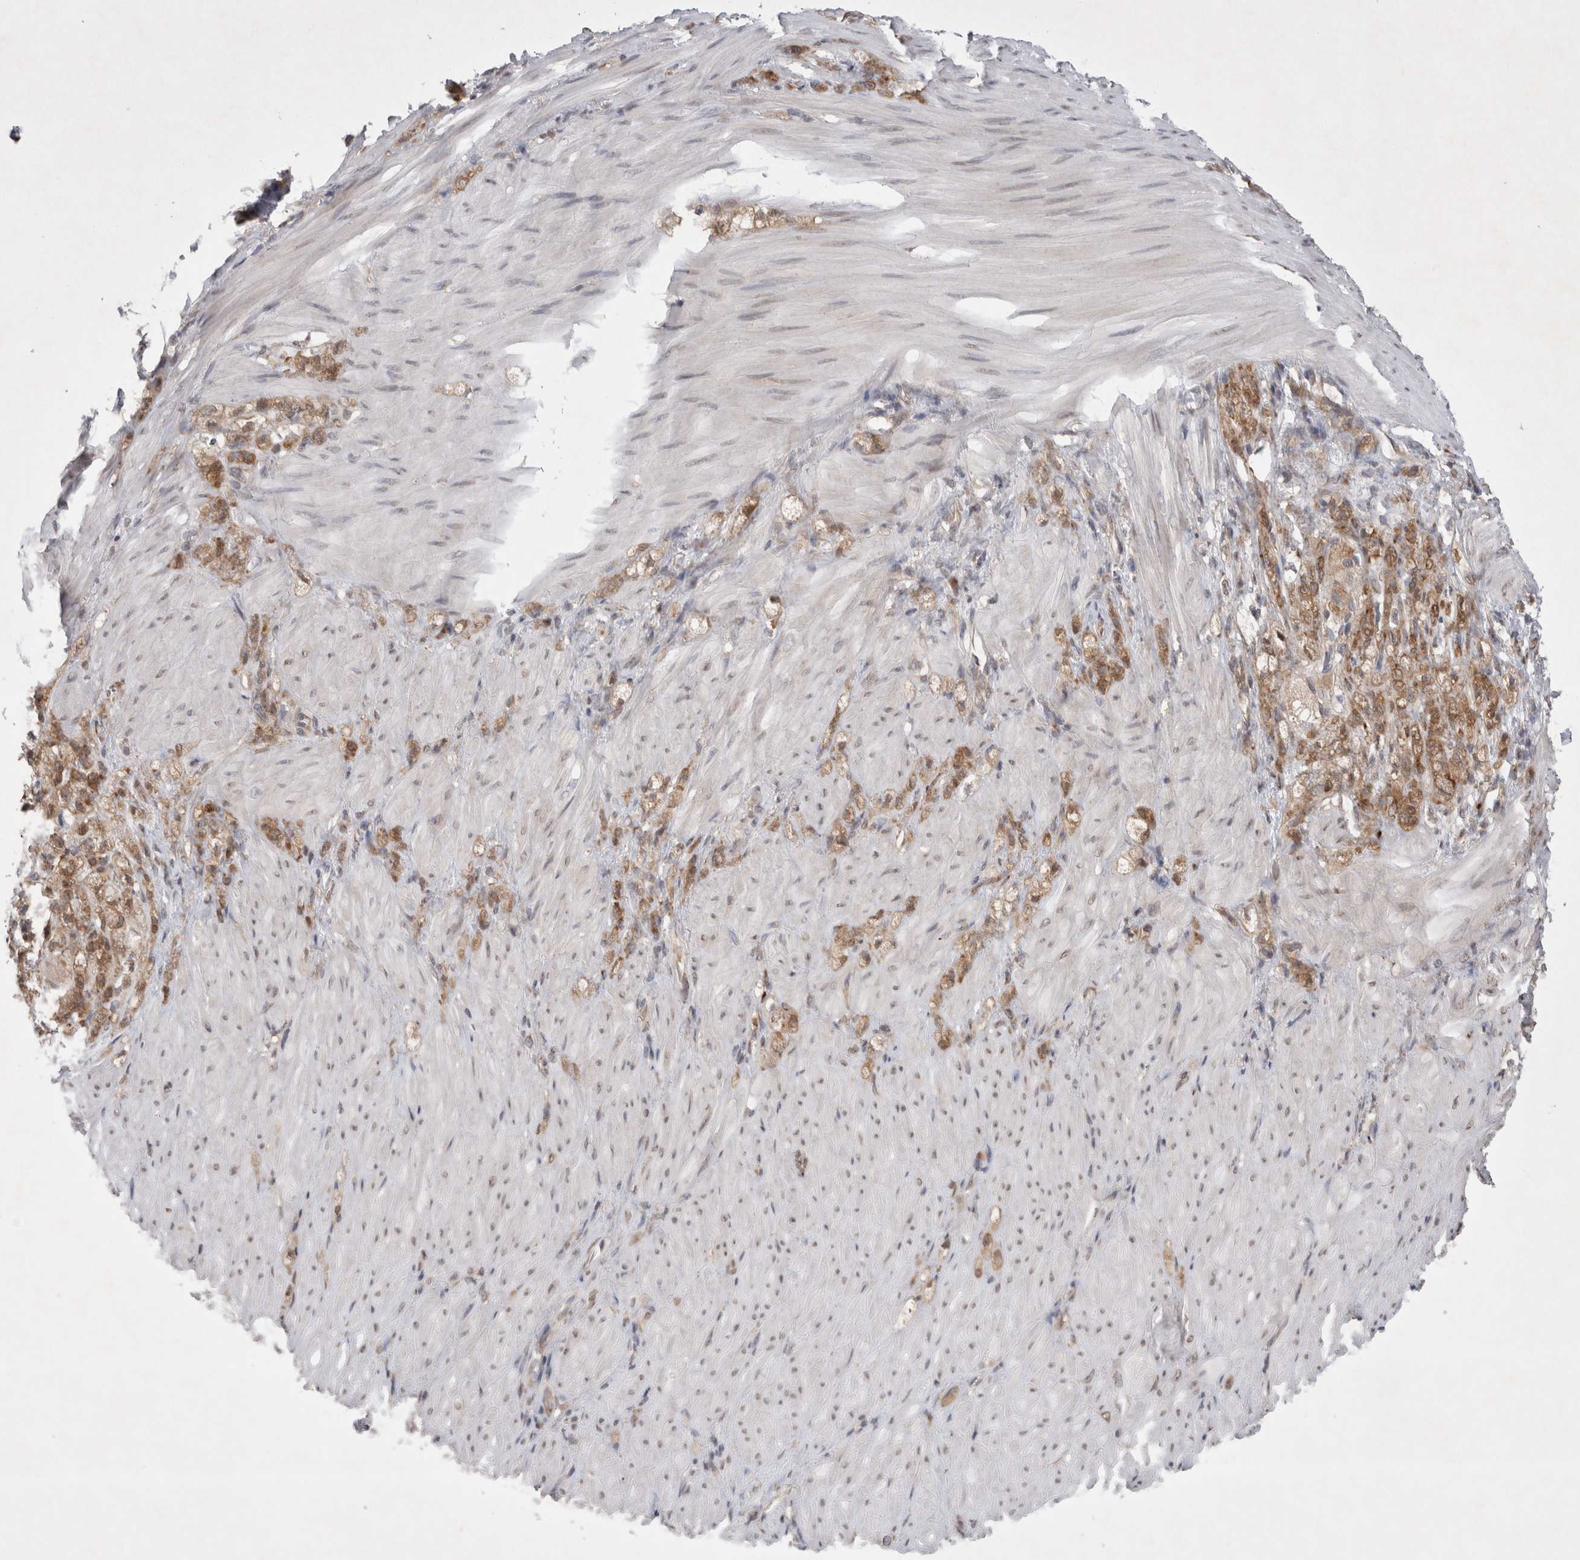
{"staining": {"intensity": "moderate", "quantity": ">75%", "location": "cytoplasmic/membranous"}, "tissue": "stomach cancer", "cell_type": "Tumor cells", "image_type": "cancer", "snomed": [{"axis": "morphology", "description": "Normal tissue, NOS"}, {"axis": "morphology", "description": "Adenocarcinoma, NOS"}, {"axis": "topography", "description": "Stomach"}], "caption": "Protein staining reveals moderate cytoplasmic/membranous positivity in approximately >75% of tumor cells in stomach adenocarcinoma. (Brightfield microscopy of DAB IHC at high magnification).", "gene": "WIPF2", "patient": {"sex": "male", "age": 82}}